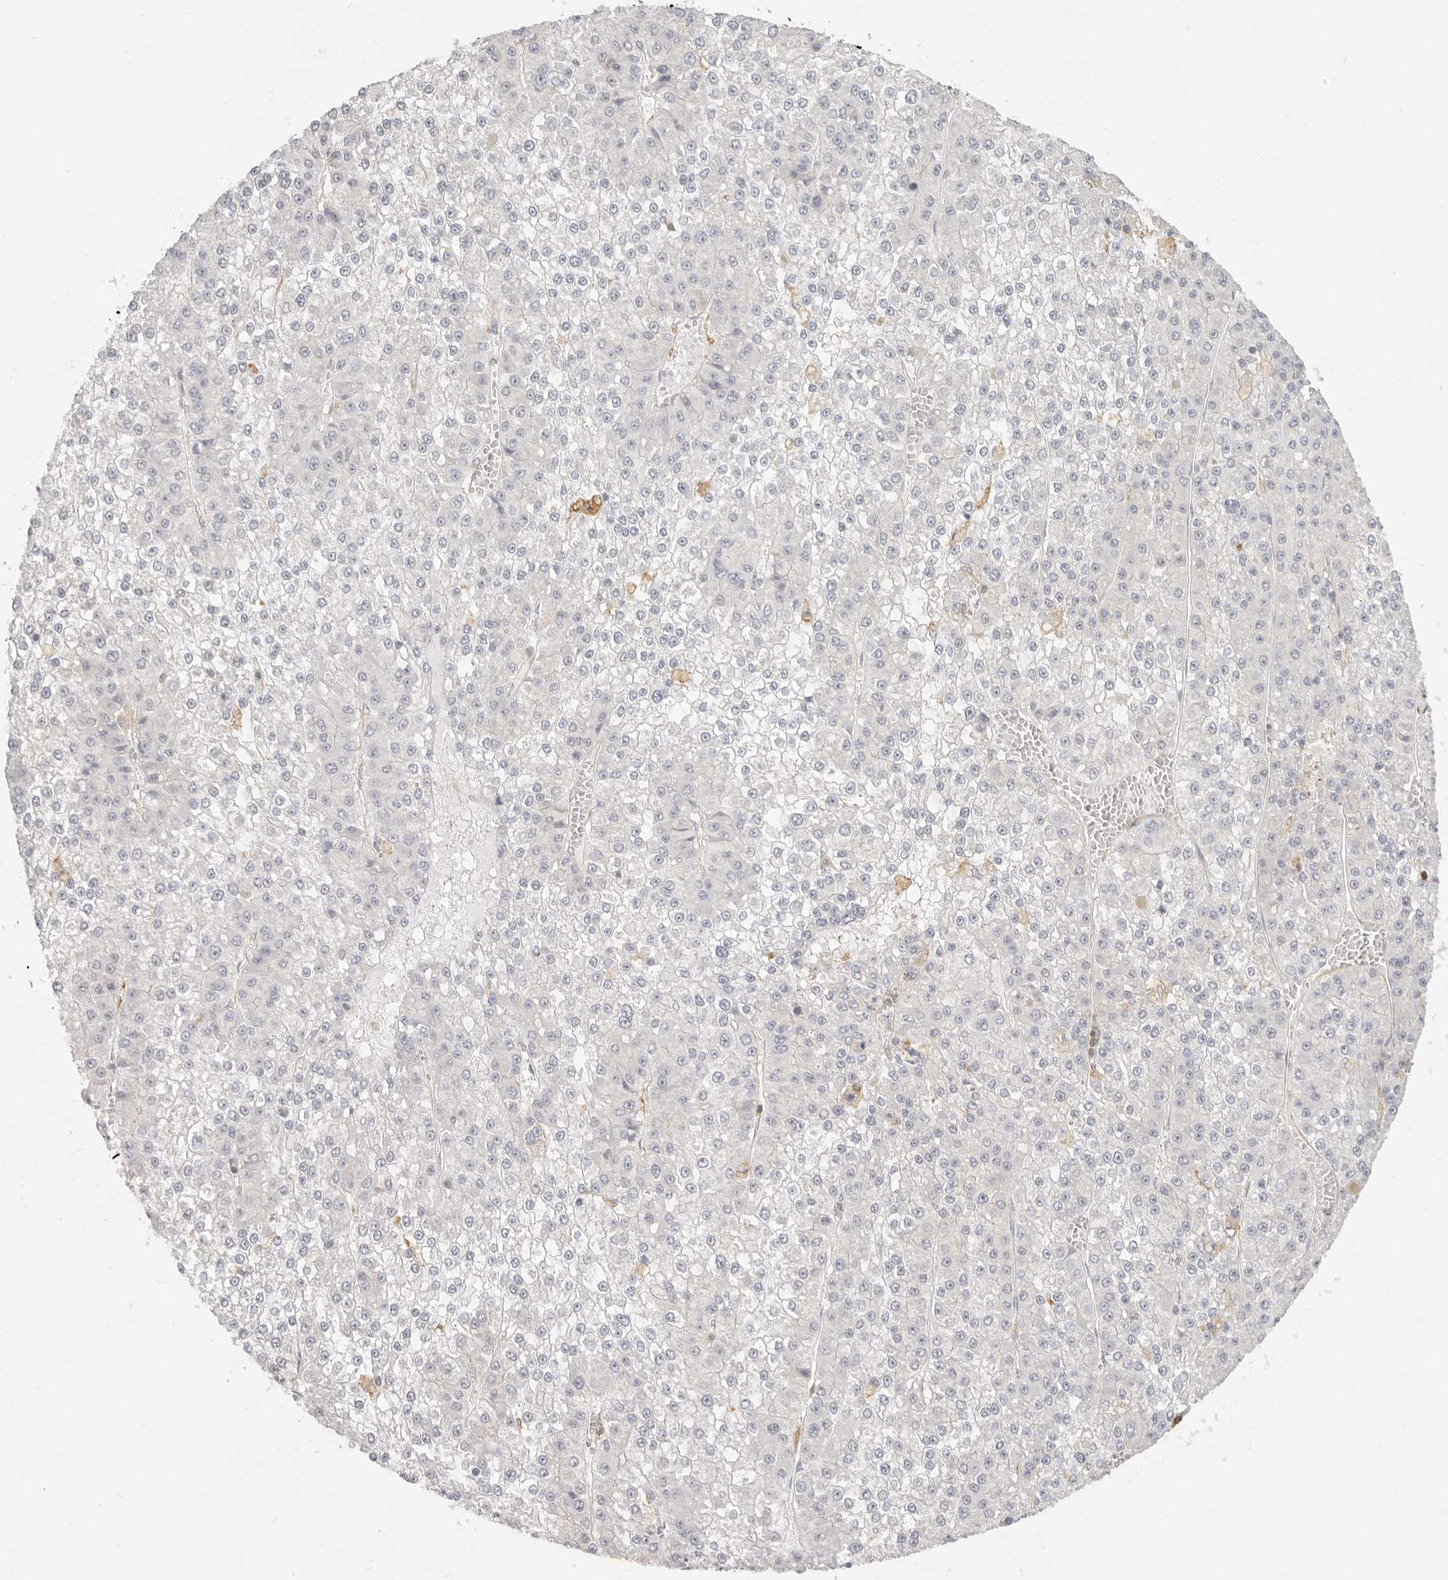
{"staining": {"intensity": "negative", "quantity": "none", "location": "none"}, "tissue": "liver cancer", "cell_type": "Tumor cells", "image_type": "cancer", "snomed": [{"axis": "morphology", "description": "Carcinoma, Hepatocellular, NOS"}, {"axis": "topography", "description": "Liver"}], "caption": "Immunohistochemical staining of liver hepatocellular carcinoma shows no significant positivity in tumor cells.", "gene": "NIBAN1", "patient": {"sex": "female", "age": 73}}